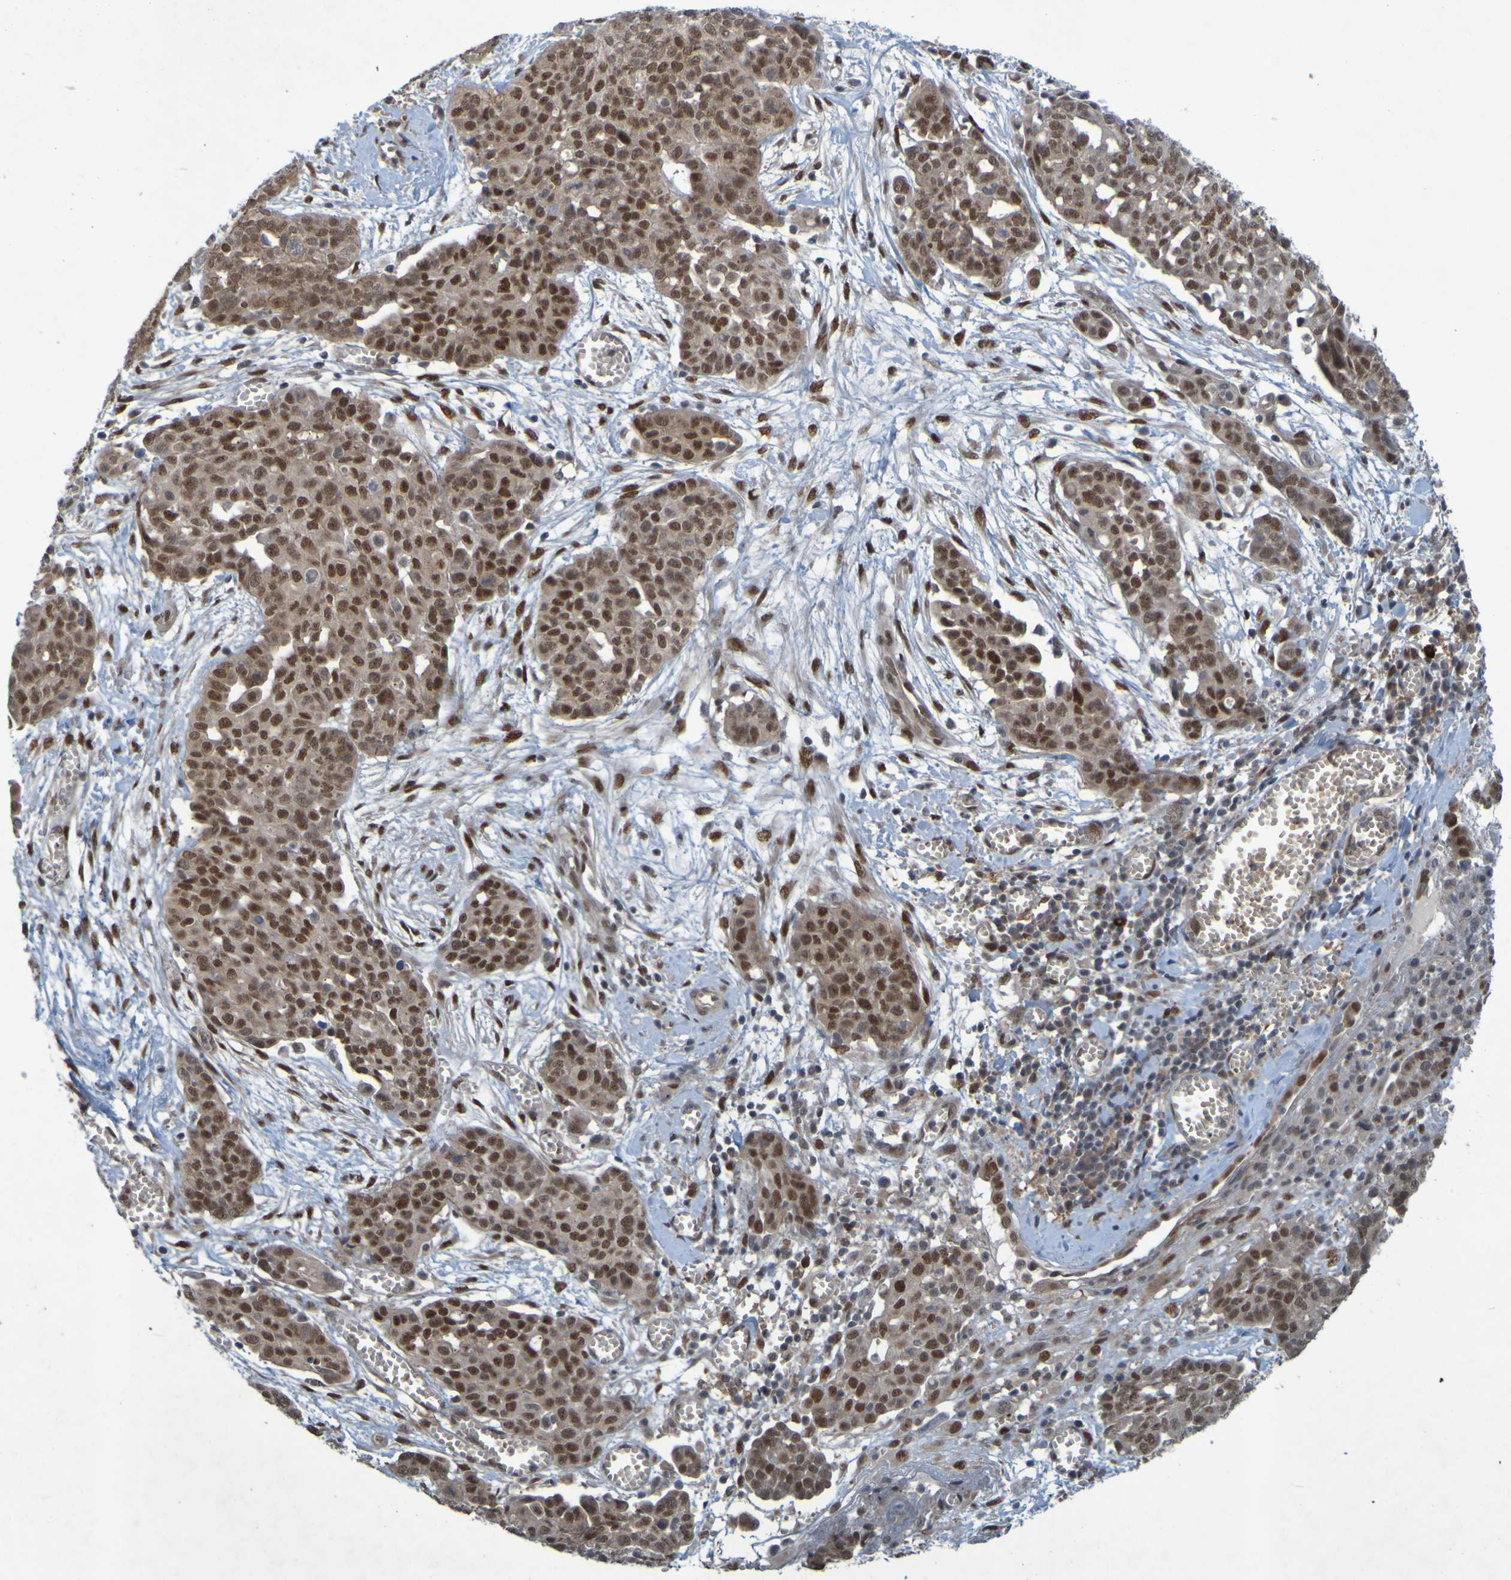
{"staining": {"intensity": "moderate", "quantity": ">75%", "location": "cytoplasmic/membranous,nuclear"}, "tissue": "ovarian cancer", "cell_type": "Tumor cells", "image_type": "cancer", "snomed": [{"axis": "morphology", "description": "Cystadenocarcinoma, serous, NOS"}, {"axis": "topography", "description": "Soft tissue"}, {"axis": "topography", "description": "Ovary"}], "caption": "Ovarian cancer (serous cystadenocarcinoma) was stained to show a protein in brown. There is medium levels of moderate cytoplasmic/membranous and nuclear positivity in about >75% of tumor cells.", "gene": "MCPH1", "patient": {"sex": "female", "age": 57}}